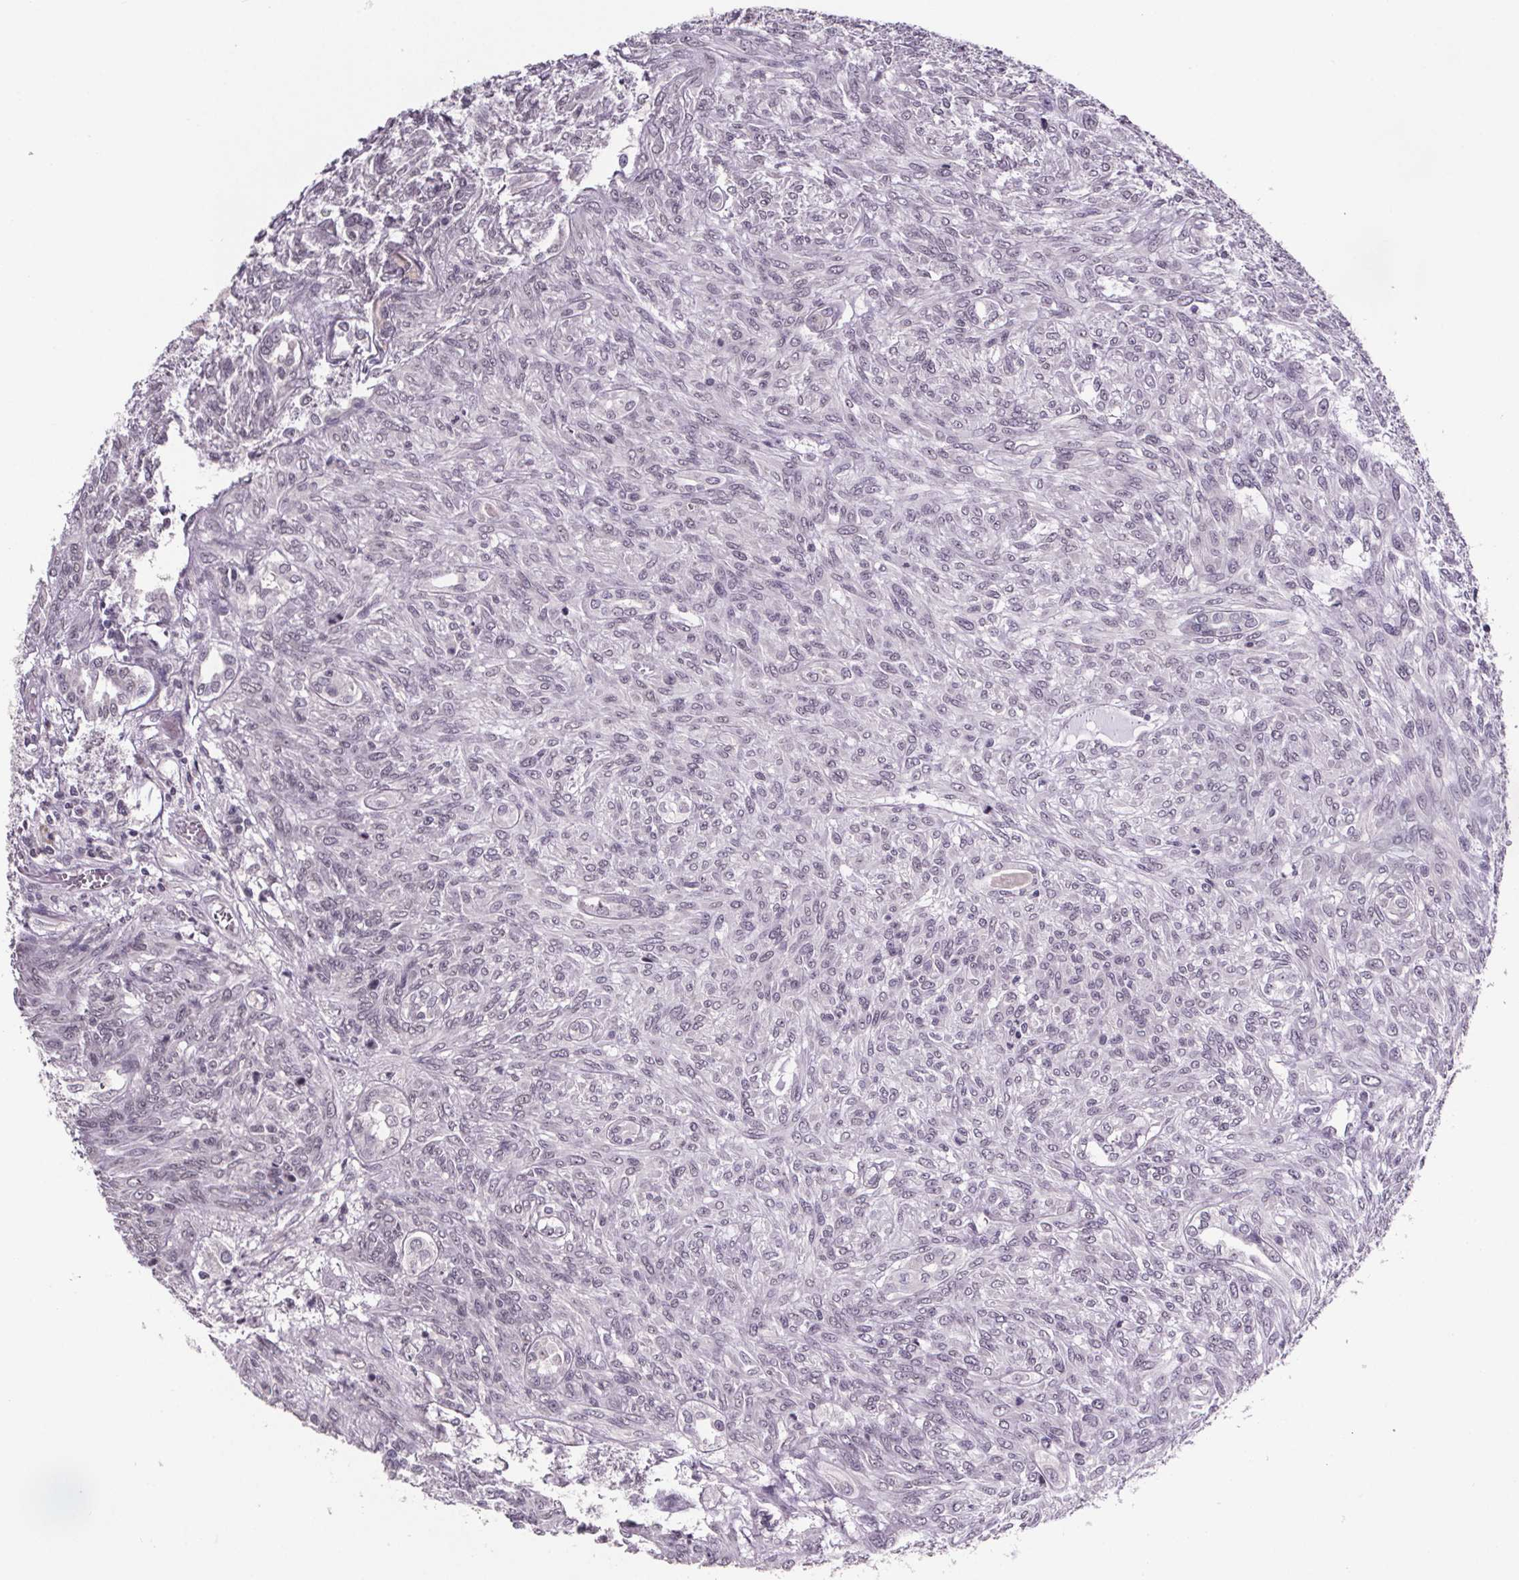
{"staining": {"intensity": "negative", "quantity": "none", "location": "none"}, "tissue": "renal cancer", "cell_type": "Tumor cells", "image_type": "cancer", "snomed": [{"axis": "morphology", "description": "Adenocarcinoma, NOS"}, {"axis": "topography", "description": "Kidney"}], "caption": "Immunohistochemistry micrograph of adenocarcinoma (renal) stained for a protein (brown), which displays no staining in tumor cells.", "gene": "NKX6-1", "patient": {"sex": "male", "age": 58}}